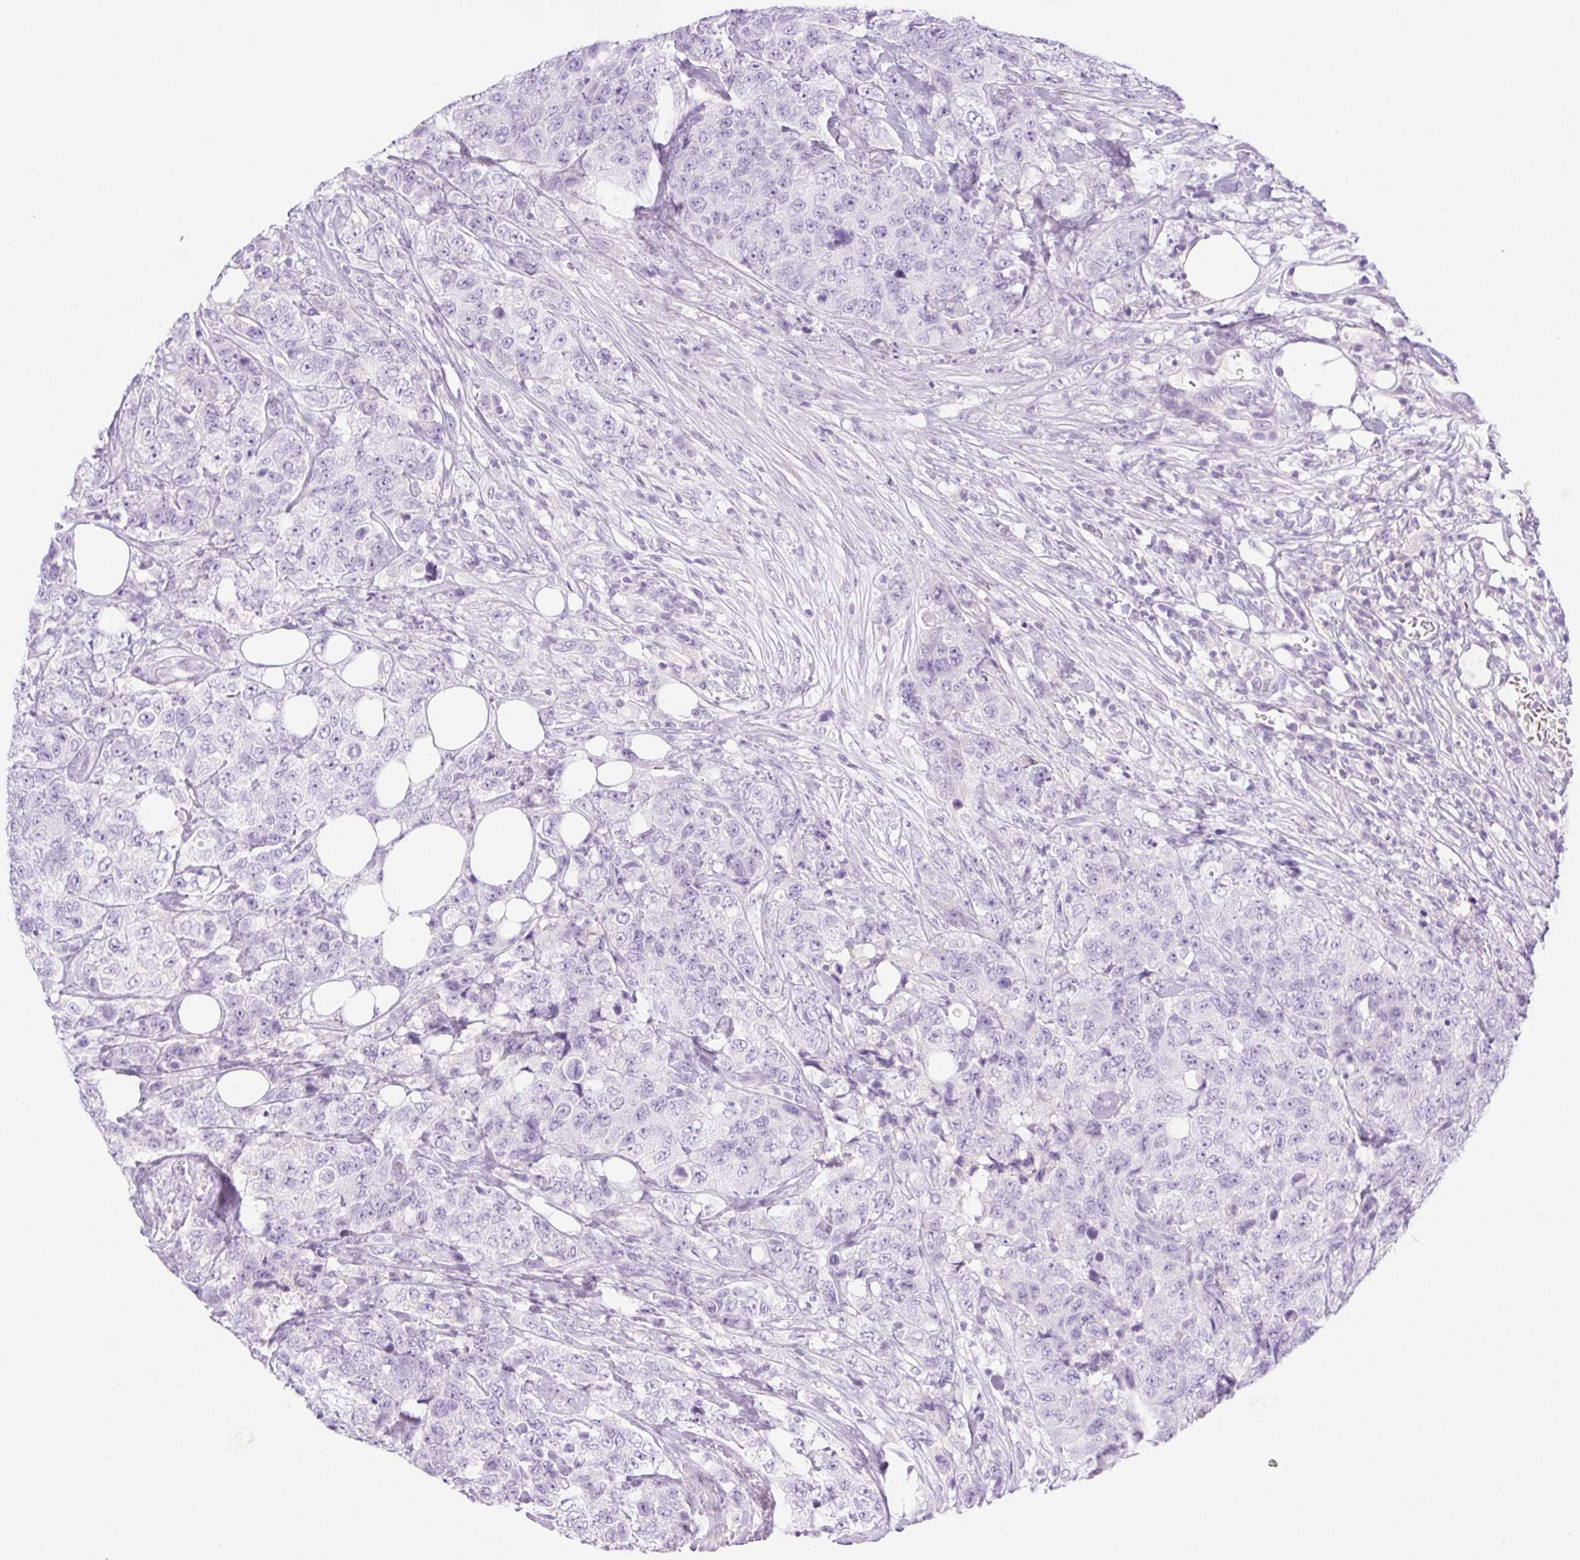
{"staining": {"intensity": "negative", "quantity": "none", "location": "none"}, "tissue": "urothelial cancer", "cell_type": "Tumor cells", "image_type": "cancer", "snomed": [{"axis": "morphology", "description": "Urothelial carcinoma, High grade"}, {"axis": "topography", "description": "Urinary bladder"}], "caption": "Image shows no protein expression in tumor cells of high-grade urothelial carcinoma tissue.", "gene": "PALM3", "patient": {"sex": "female", "age": 78}}